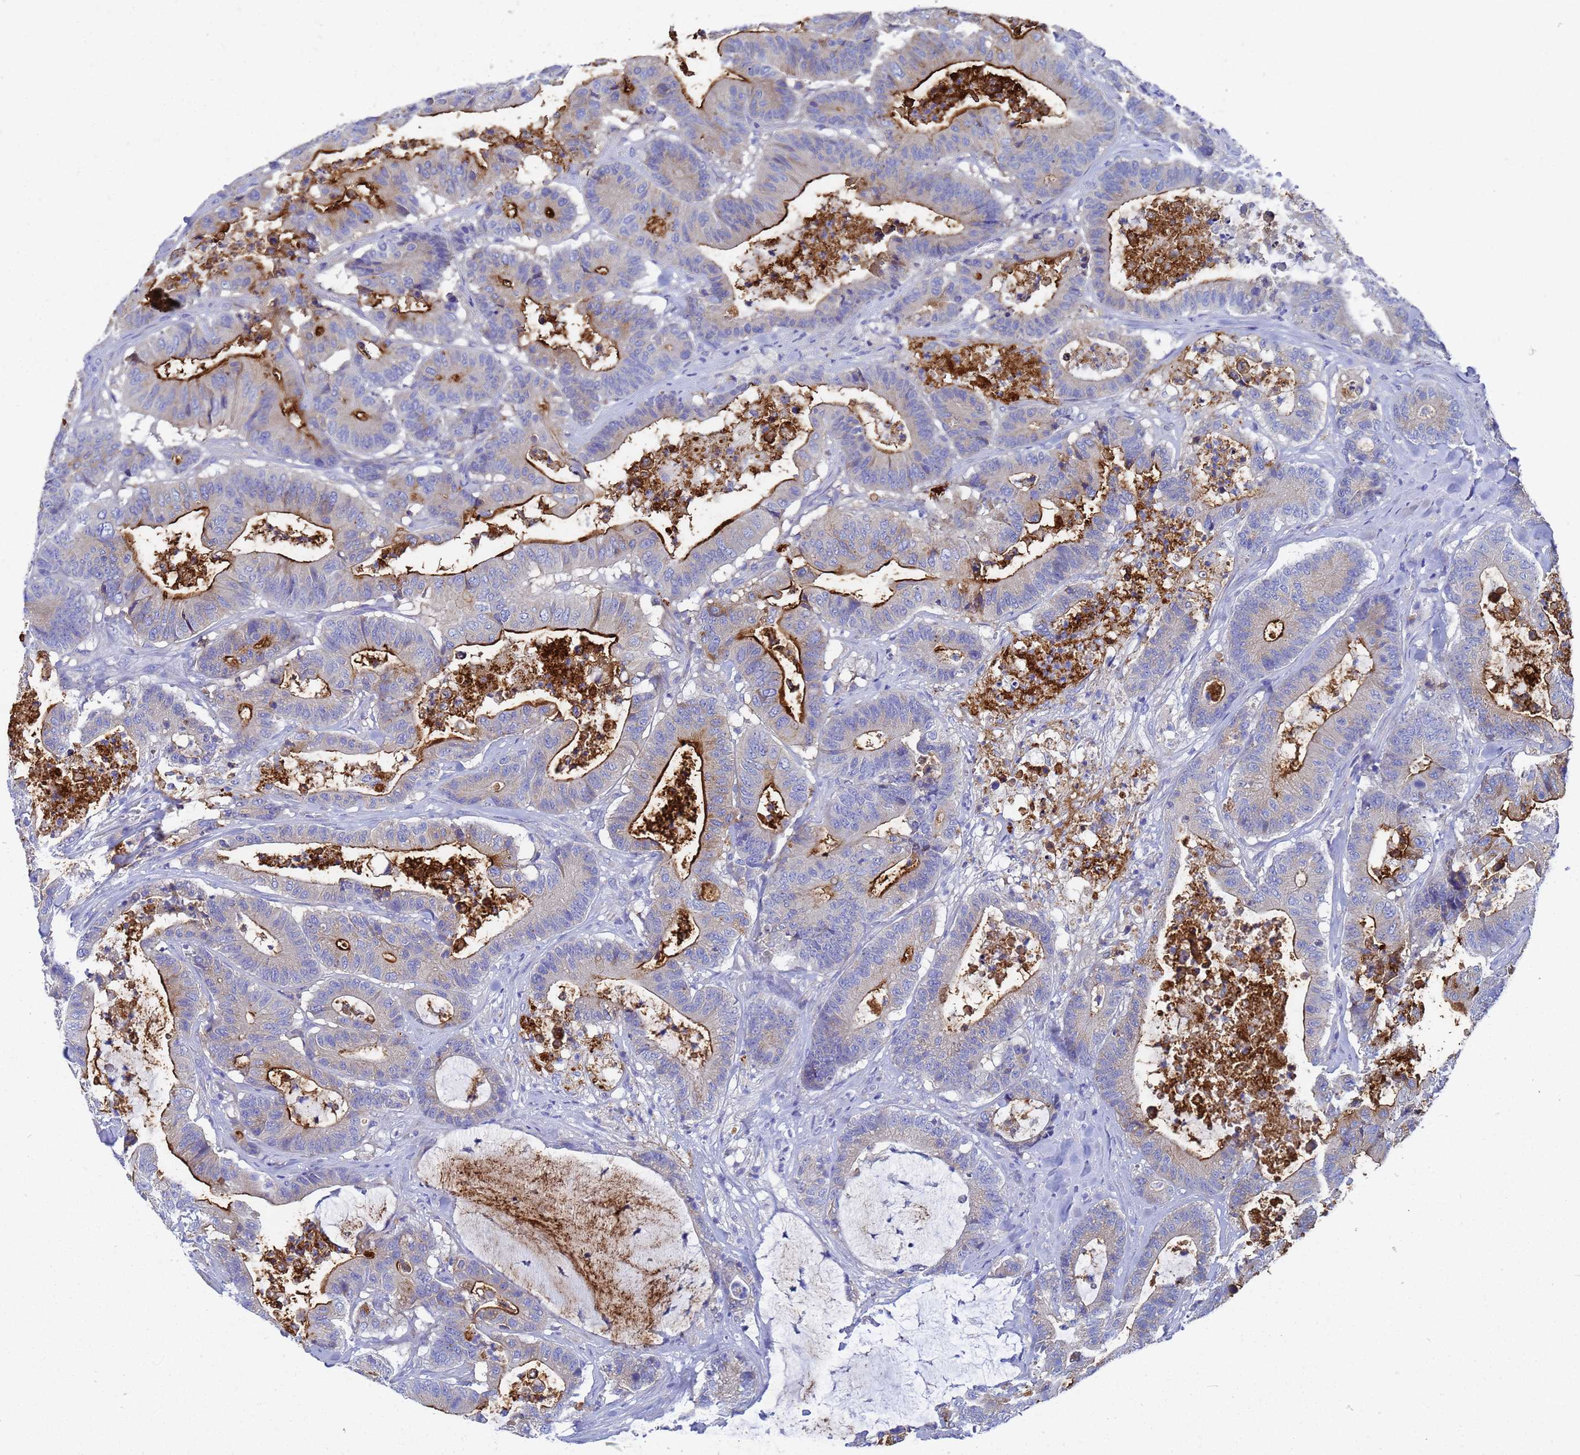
{"staining": {"intensity": "strong", "quantity": "25%-75%", "location": "cytoplasmic/membranous"}, "tissue": "colorectal cancer", "cell_type": "Tumor cells", "image_type": "cancer", "snomed": [{"axis": "morphology", "description": "Adenocarcinoma, NOS"}, {"axis": "topography", "description": "Colon"}], "caption": "Protein expression analysis of human colorectal cancer reveals strong cytoplasmic/membranous positivity in approximately 25%-75% of tumor cells.", "gene": "TM4SF4", "patient": {"sex": "female", "age": 84}}